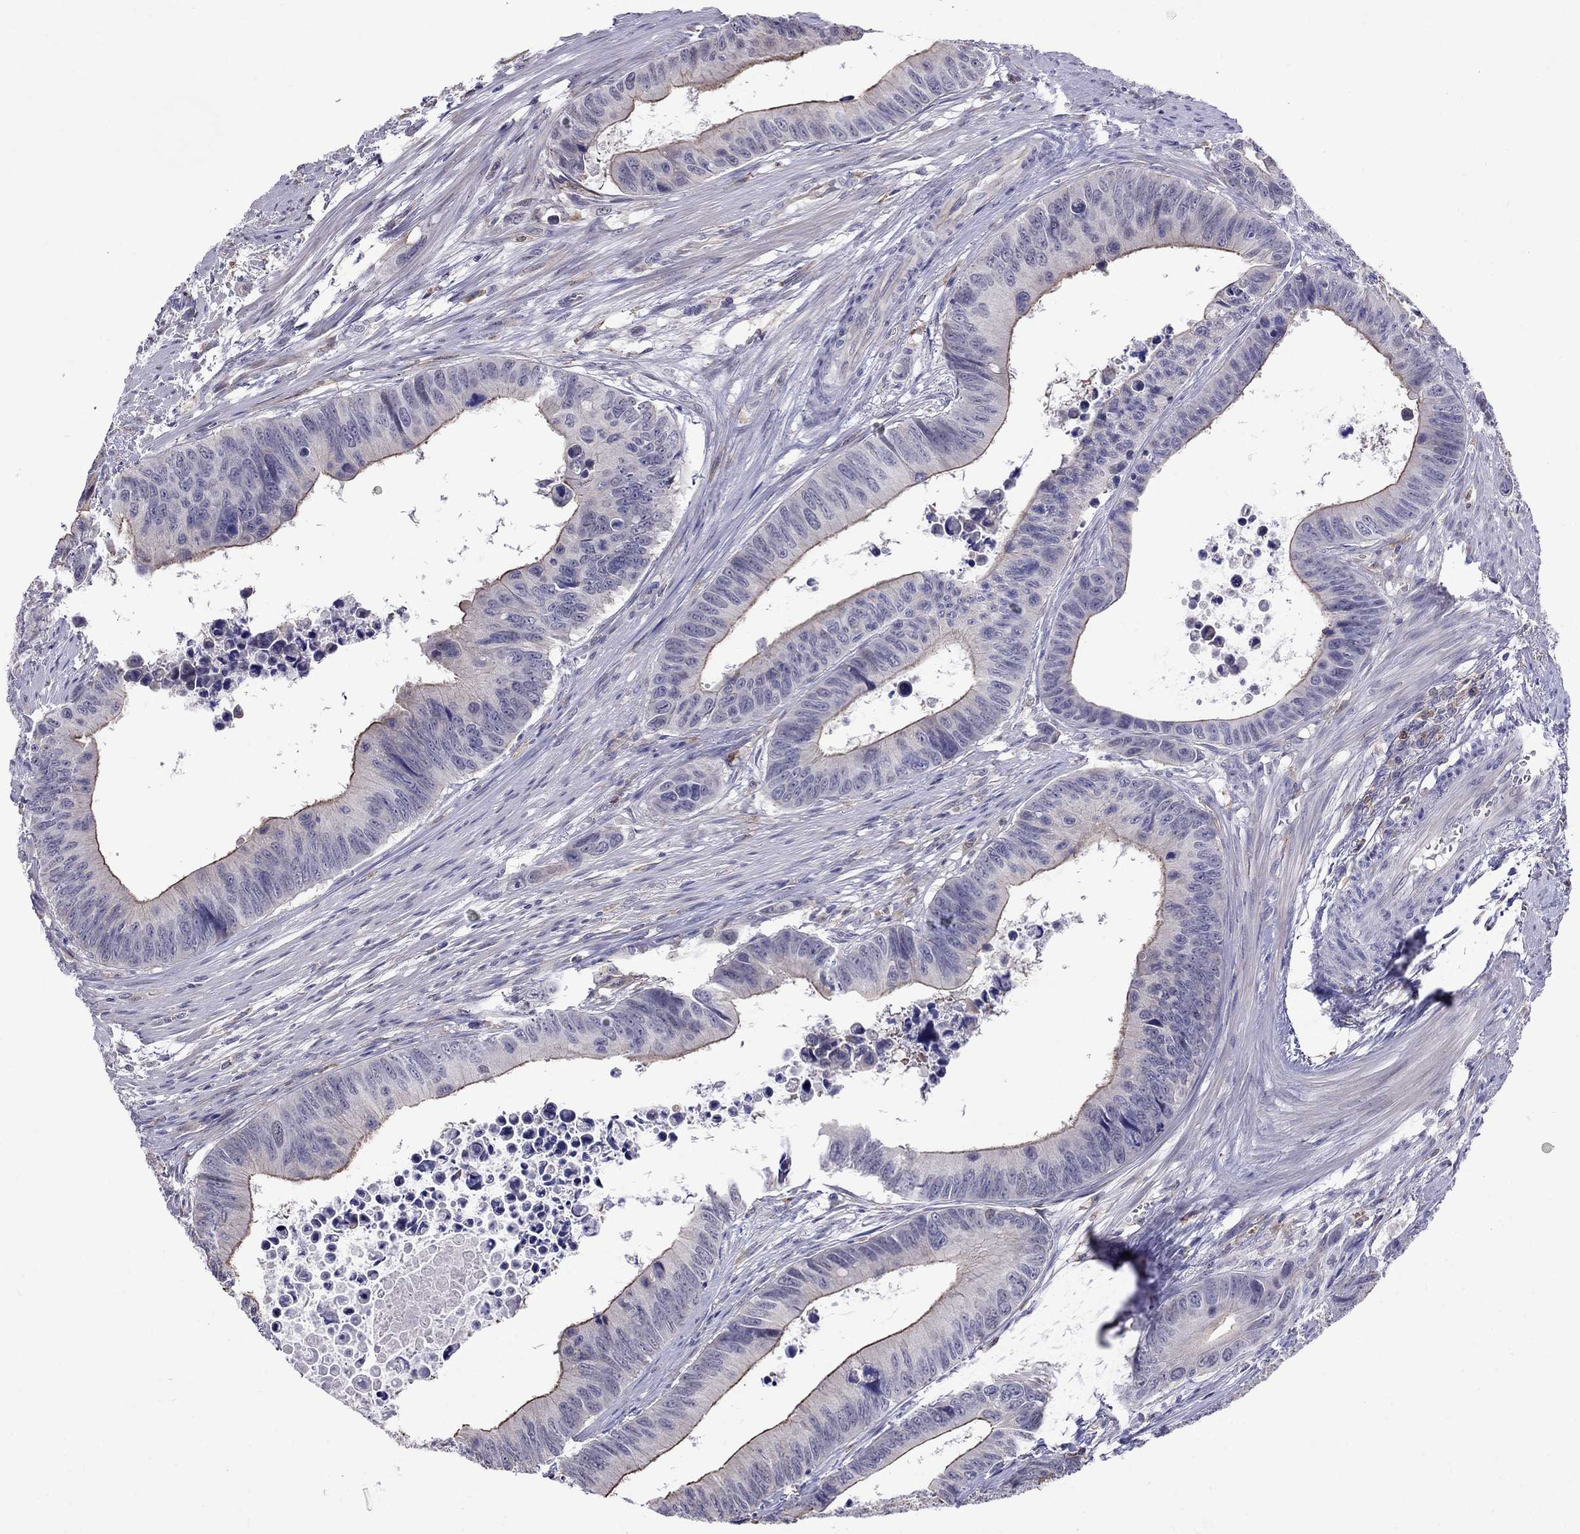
{"staining": {"intensity": "moderate", "quantity": "25%-75%", "location": "cytoplasmic/membranous"}, "tissue": "colorectal cancer", "cell_type": "Tumor cells", "image_type": "cancer", "snomed": [{"axis": "morphology", "description": "Adenocarcinoma, NOS"}, {"axis": "topography", "description": "Colon"}], "caption": "The micrograph exhibits a brown stain indicating the presence of a protein in the cytoplasmic/membranous of tumor cells in adenocarcinoma (colorectal).", "gene": "ADAM28", "patient": {"sex": "female", "age": 87}}